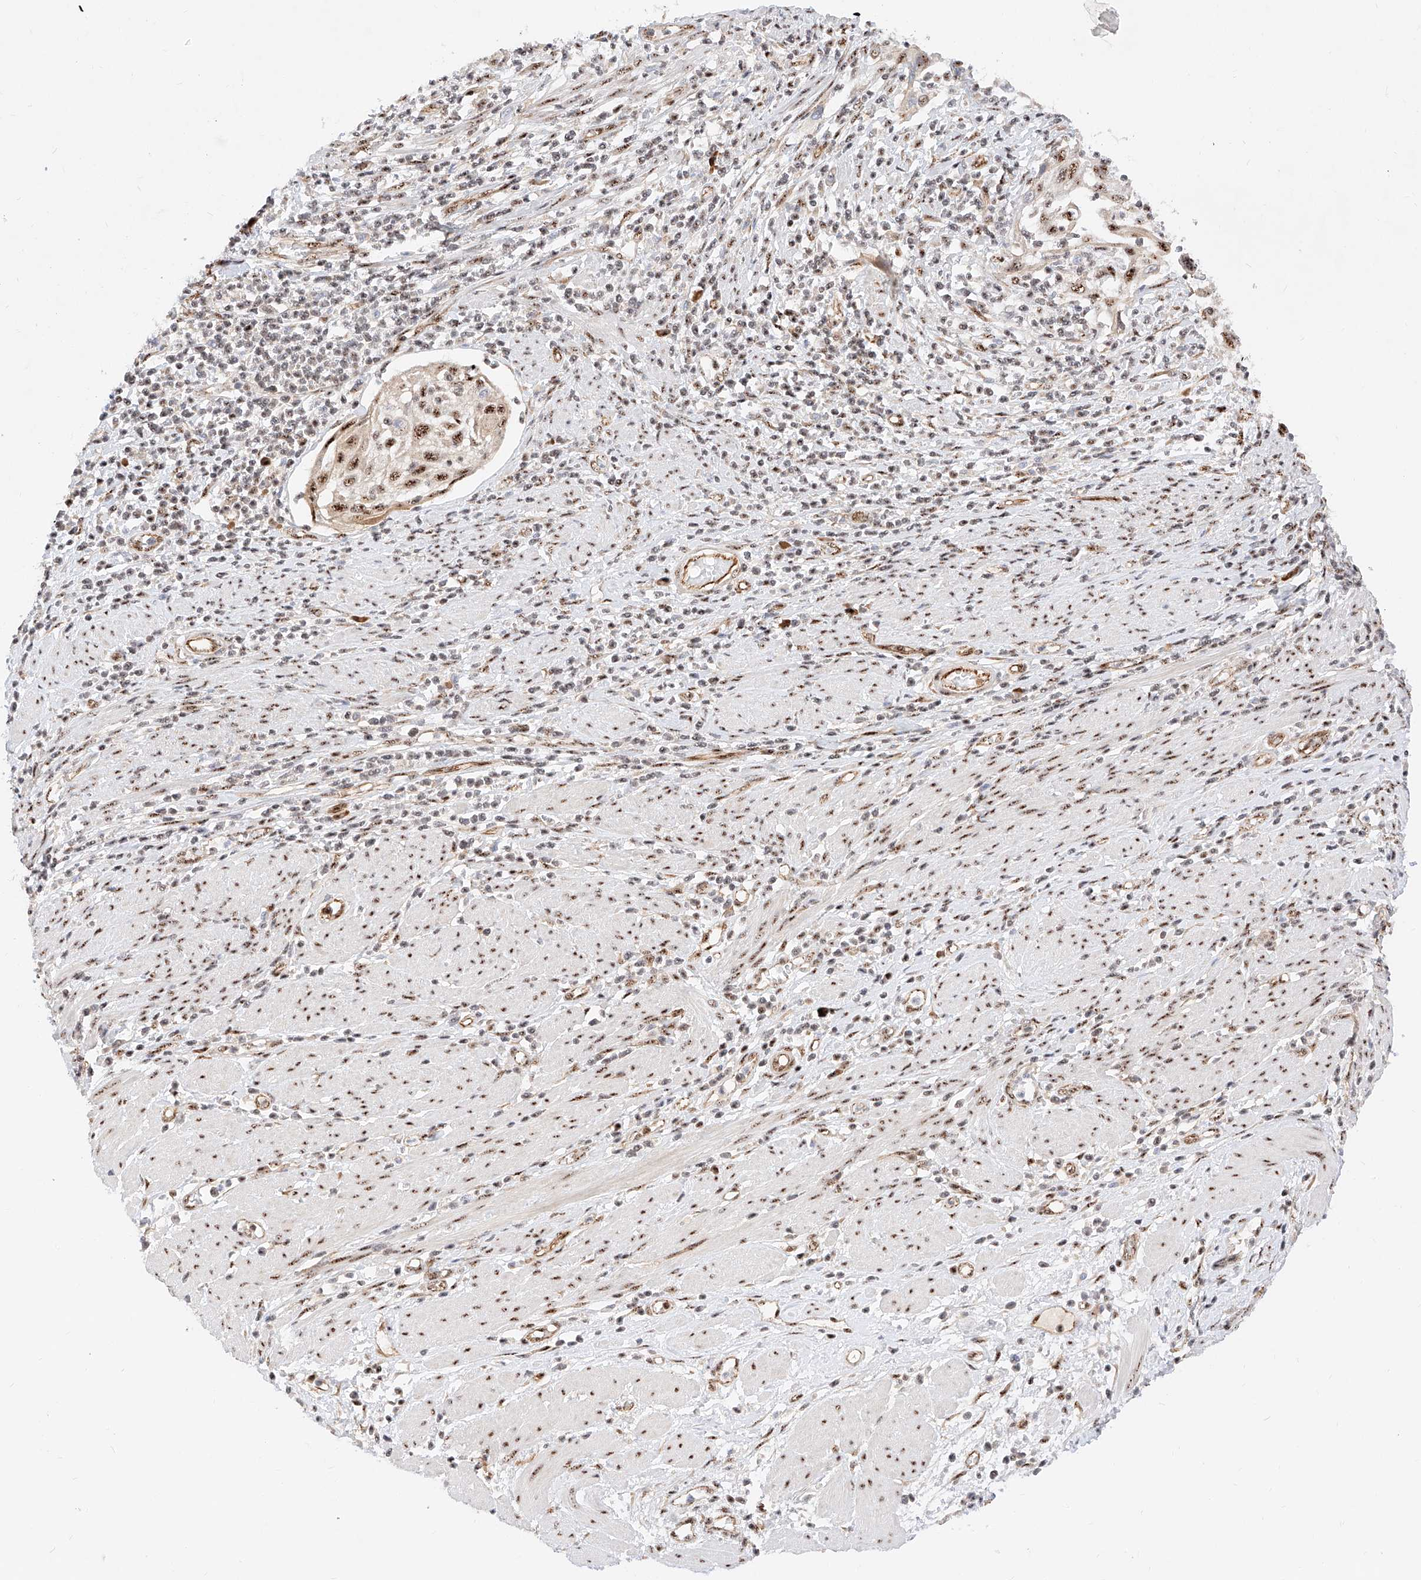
{"staining": {"intensity": "strong", "quantity": "25%-75%", "location": "nuclear"}, "tissue": "cervical cancer", "cell_type": "Tumor cells", "image_type": "cancer", "snomed": [{"axis": "morphology", "description": "Squamous cell carcinoma, NOS"}, {"axis": "topography", "description": "Cervix"}], "caption": "Immunohistochemistry (IHC) (DAB) staining of cervical squamous cell carcinoma reveals strong nuclear protein expression in approximately 25%-75% of tumor cells.", "gene": "ATXN7L2", "patient": {"sex": "female", "age": 70}}